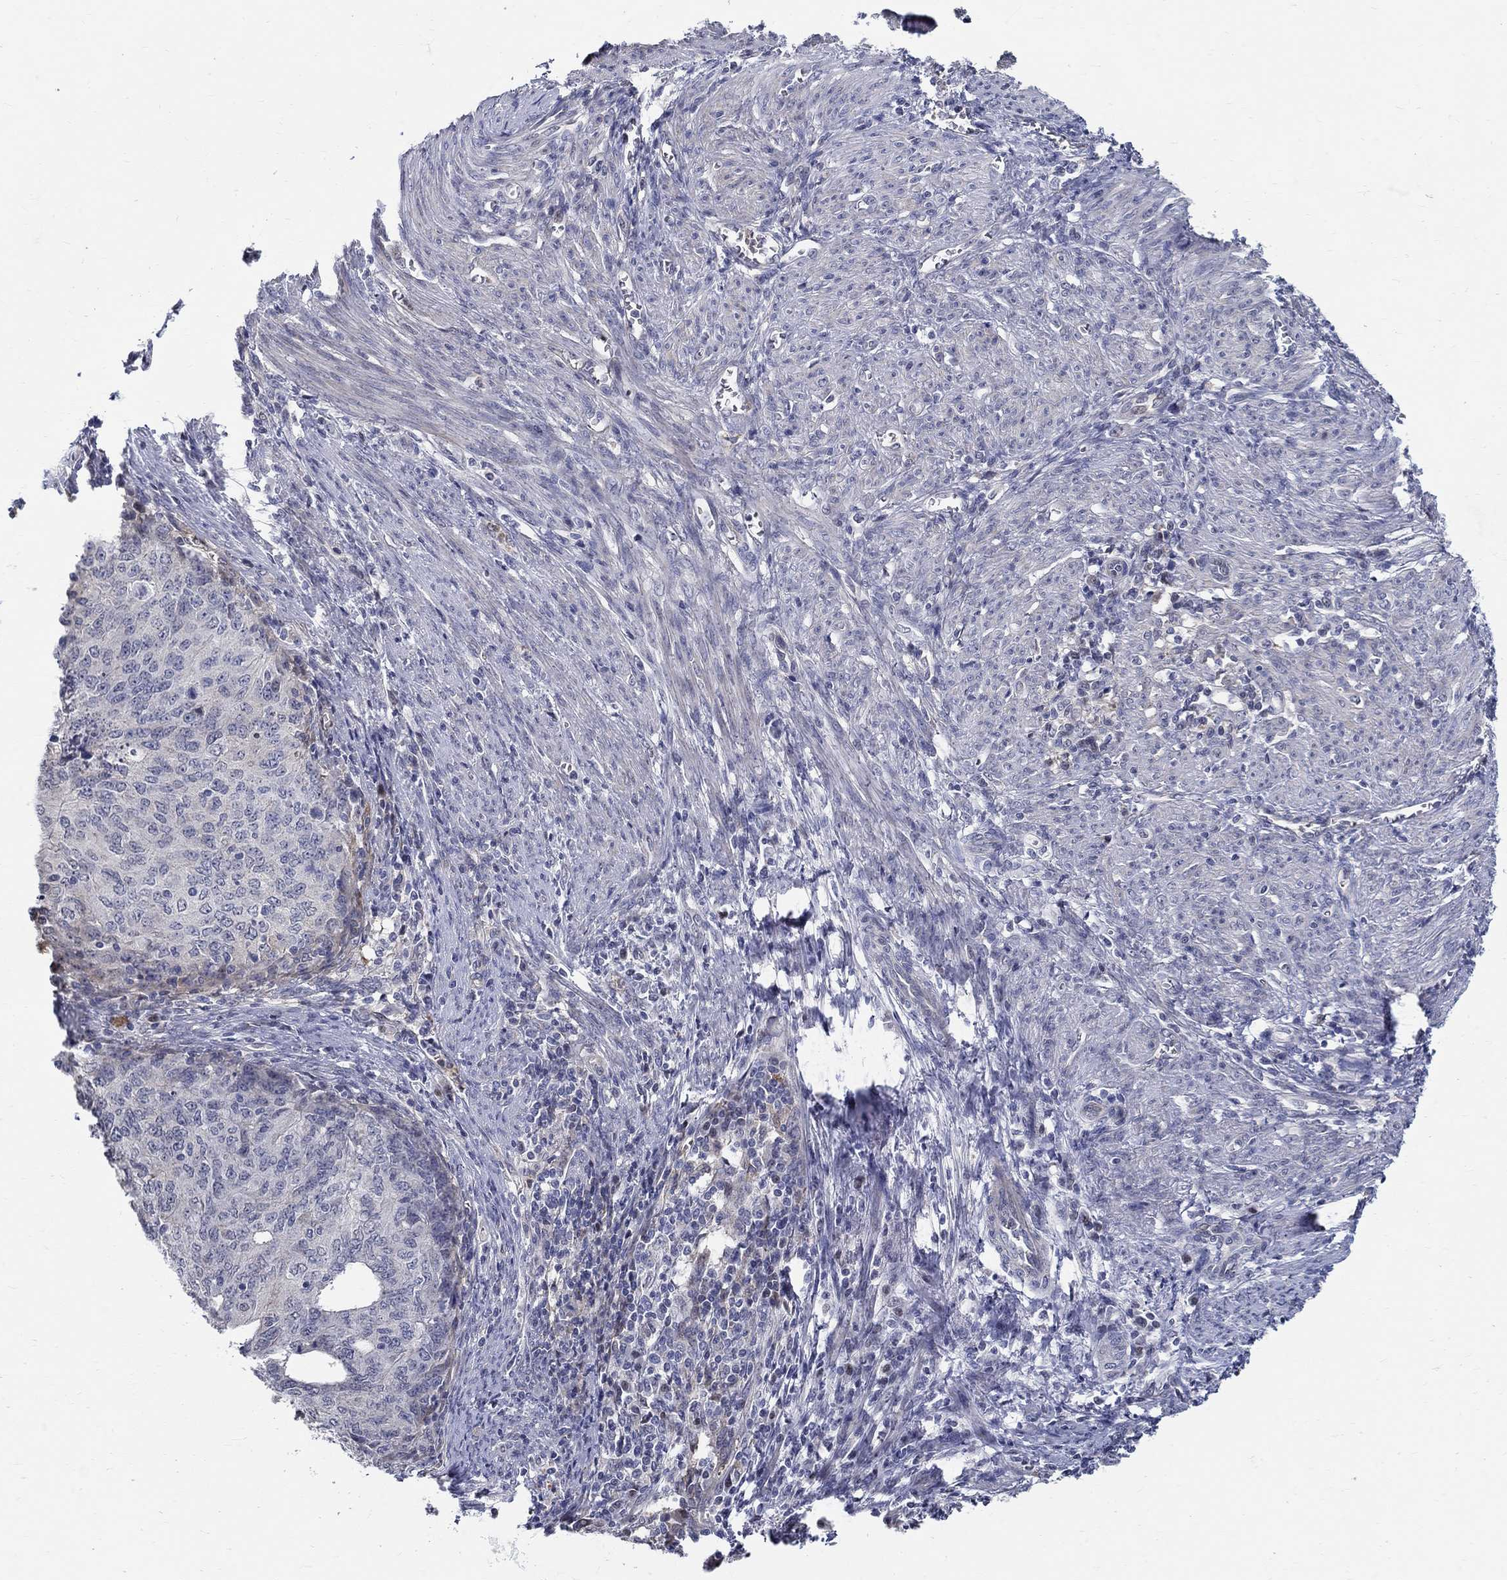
{"staining": {"intensity": "negative", "quantity": "none", "location": "none"}, "tissue": "endometrial cancer", "cell_type": "Tumor cells", "image_type": "cancer", "snomed": [{"axis": "morphology", "description": "Adenocarcinoma, NOS"}, {"axis": "topography", "description": "Endometrium"}], "caption": "Protein analysis of endometrial cancer (adenocarcinoma) exhibits no significant positivity in tumor cells.", "gene": "C16orf46", "patient": {"sex": "female", "age": 82}}